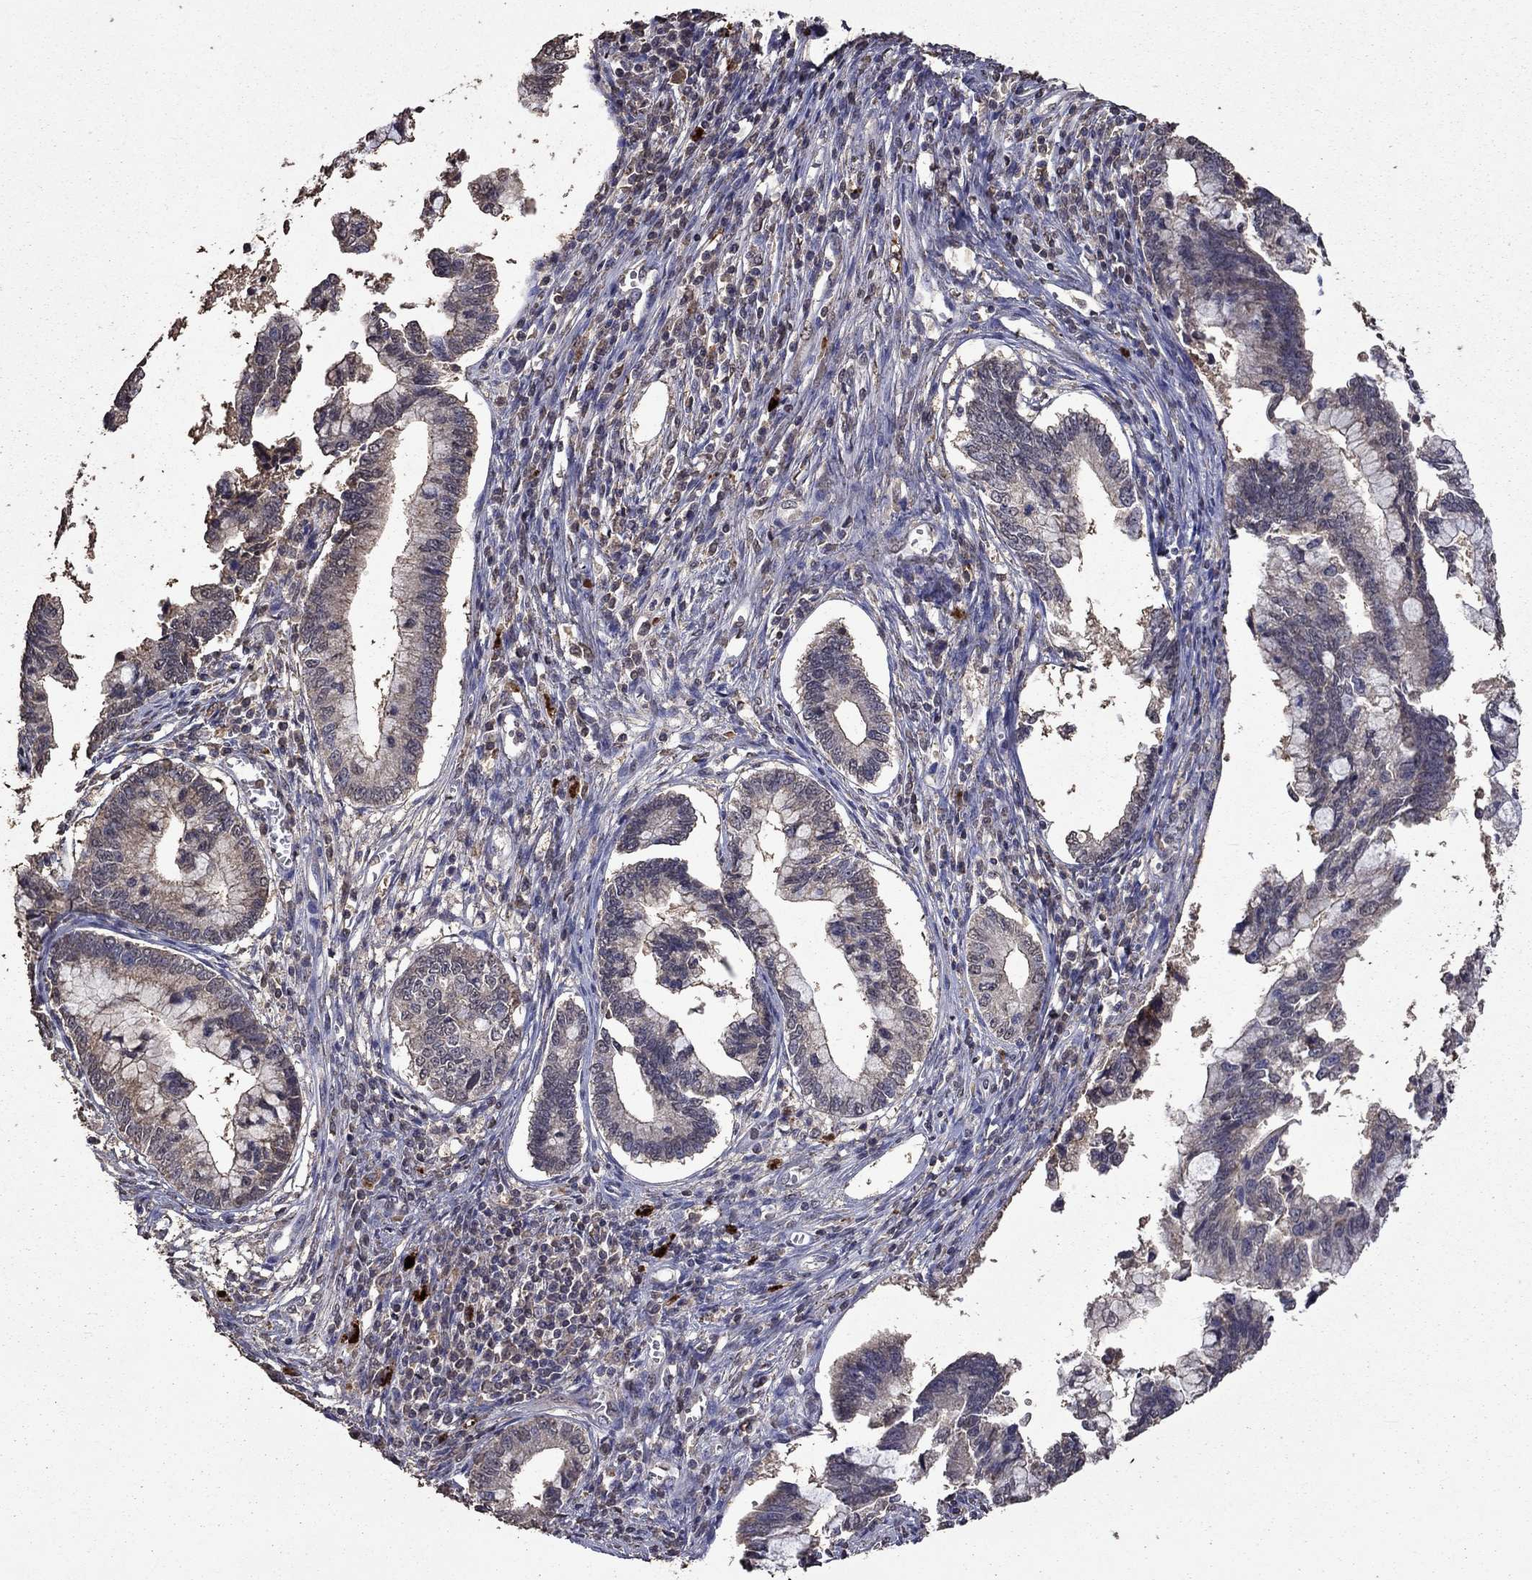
{"staining": {"intensity": "moderate", "quantity": "25%-75%", "location": "cytoplasmic/membranous"}, "tissue": "cervical cancer", "cell_type": "Tumor cells", "image_type": "cancer", "snomed": [{"axis": "morphology", "description": "Adenocarcinoma, NOS"}, {"axis": "topography", "description": "Cervix"}], "caption": "Cervical adenocarcinoma was stained to show a protein in brown. There is medium levels of moderate cytoplasmic/membranous positivity in about 25%-75% of tumor cells.", "gene": "SERPINA5", "patient": {"sex": "female", "age": 44}}